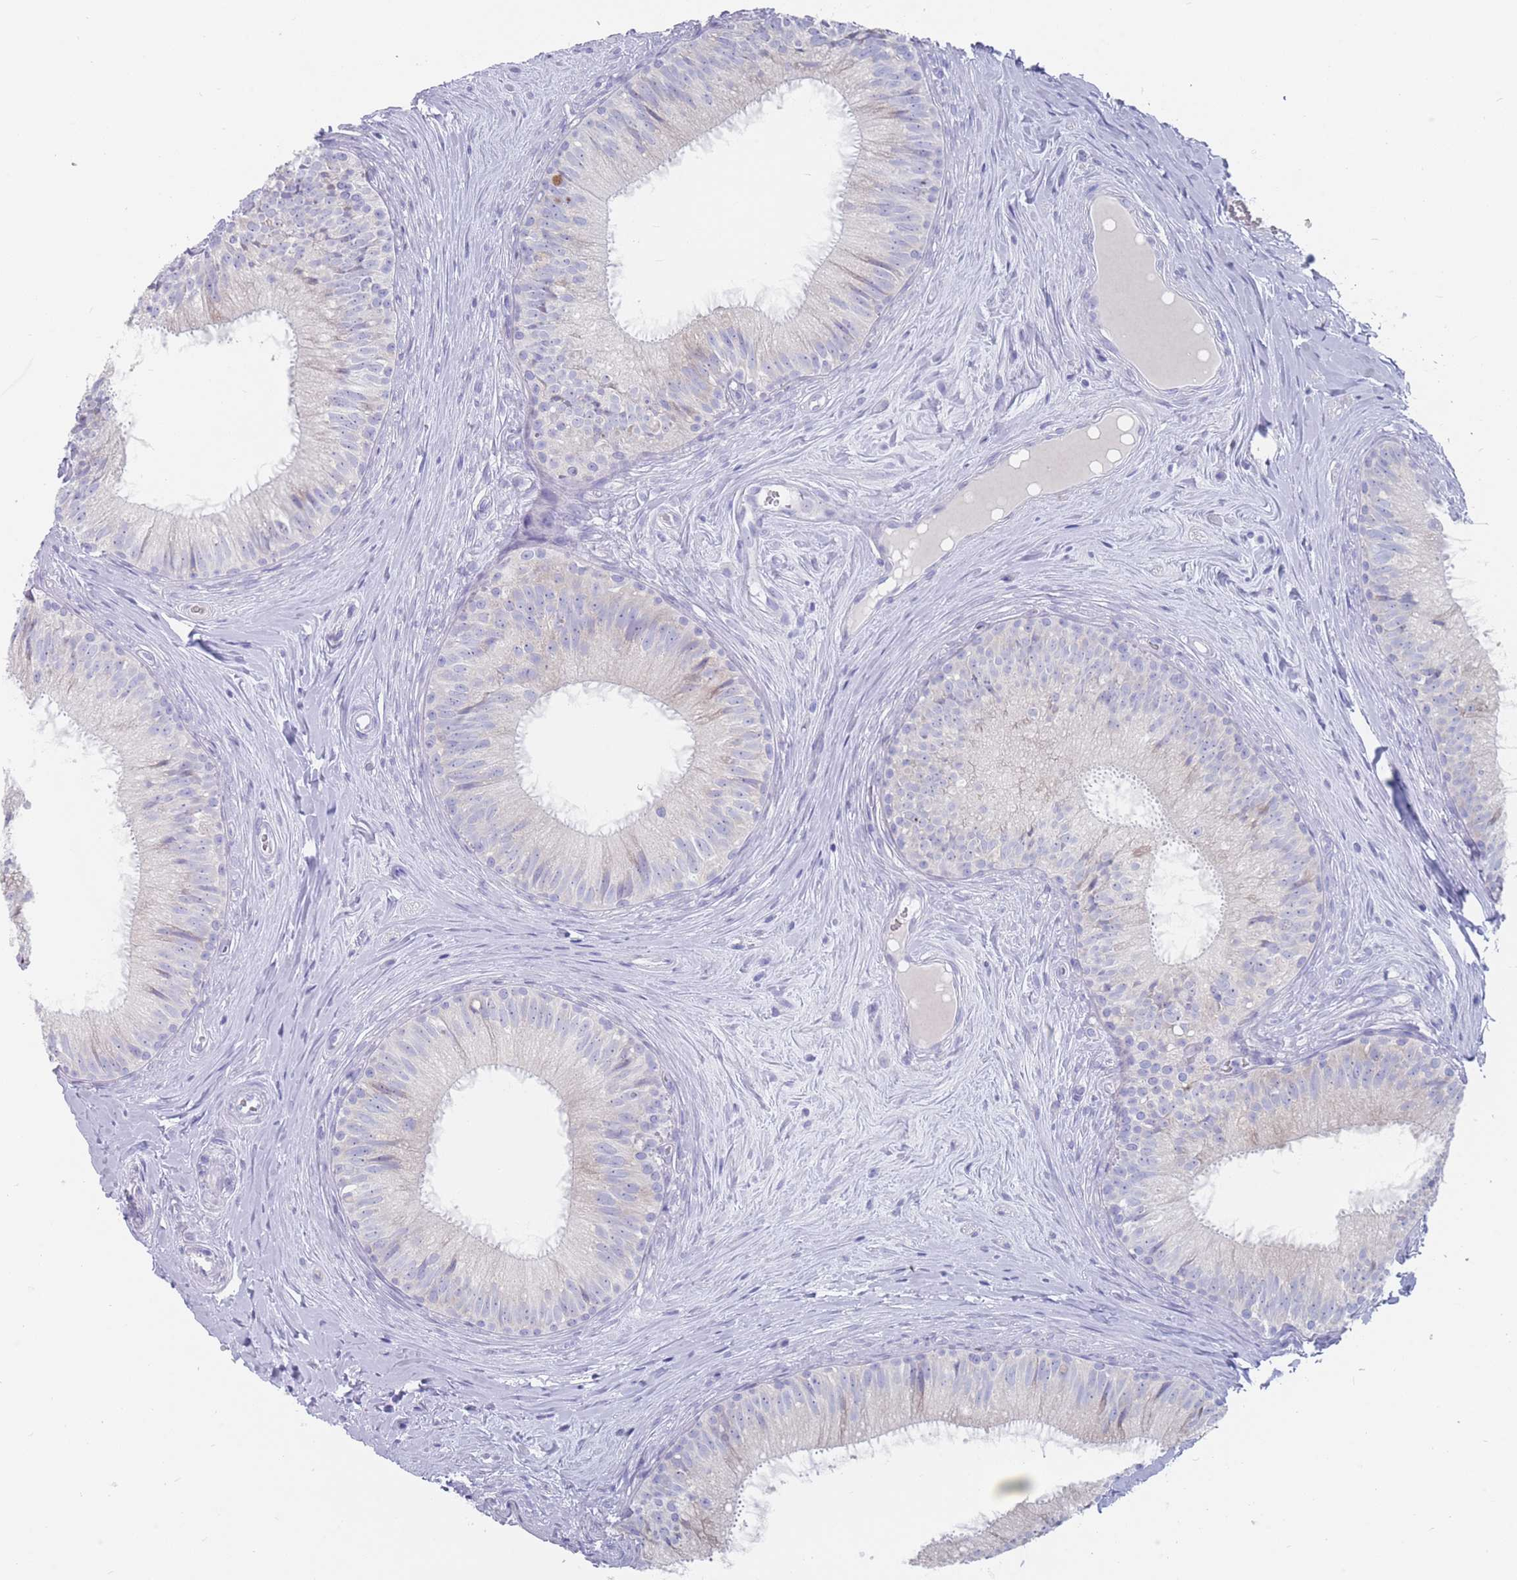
{"staining": {"intensity": "negative", "quantity": "none", "location": "none"}, "tissue": "epididymis", "cell_type": "Glandular cells", "image_type": "normal", "snomed": [{"axis": "morphology", "description": "Normal tissue, NOS"}, {"axis": "topography", "description": "Epididymis"}], "caption": "Immunohistochemical staining of benign epididymis reveals no significant expression in glandular cells.", "gene": "ST8SIA5", "patient": {"sex": "male", "age": 34}}